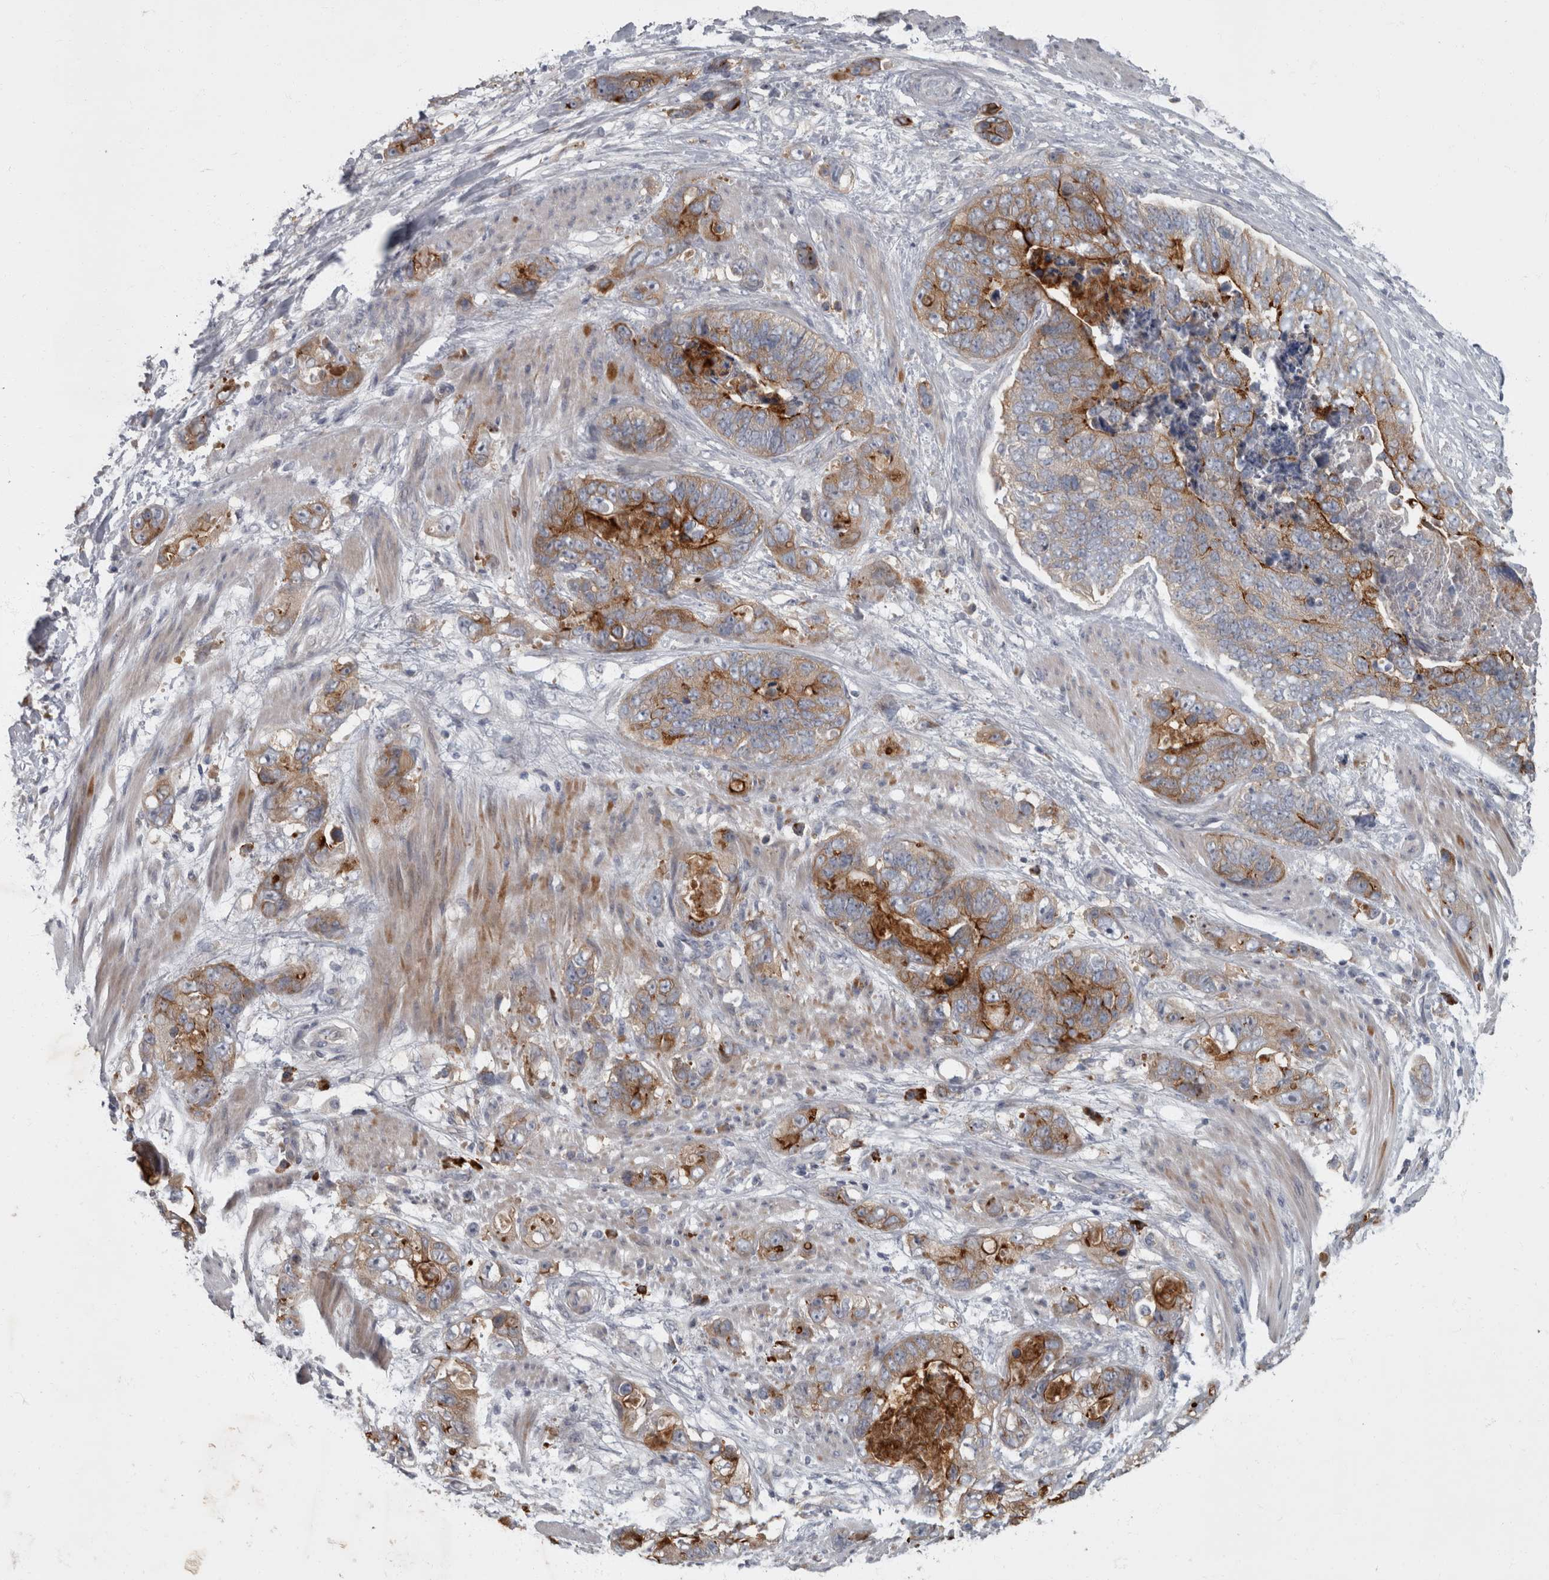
{"staining": {"intensity": "strong", "quantity": "25%-75%", "location": "cytoplasmic/membranous"}, "tissue": "stomach cancer", "cell_type": "Tumor cells", "image_type": "cancer", "snomed": [{"axis": "morphology", "description": "Normal tissue, NOS"}, {"axis": "morphology", "description": "Adenocarcinoma, NOS"}, {"axis": "topography", "description": "Stomach"}], "caption": "IHC (DAB (3,3'-diaminobenzidine)) staining of stomach cancer shows strong cytoplasmic/membranous protein positivity in about 25%-75% of tumor cells.", "gene": "CDC42BPG", "patient": {"sex": "female", "age": 89}}